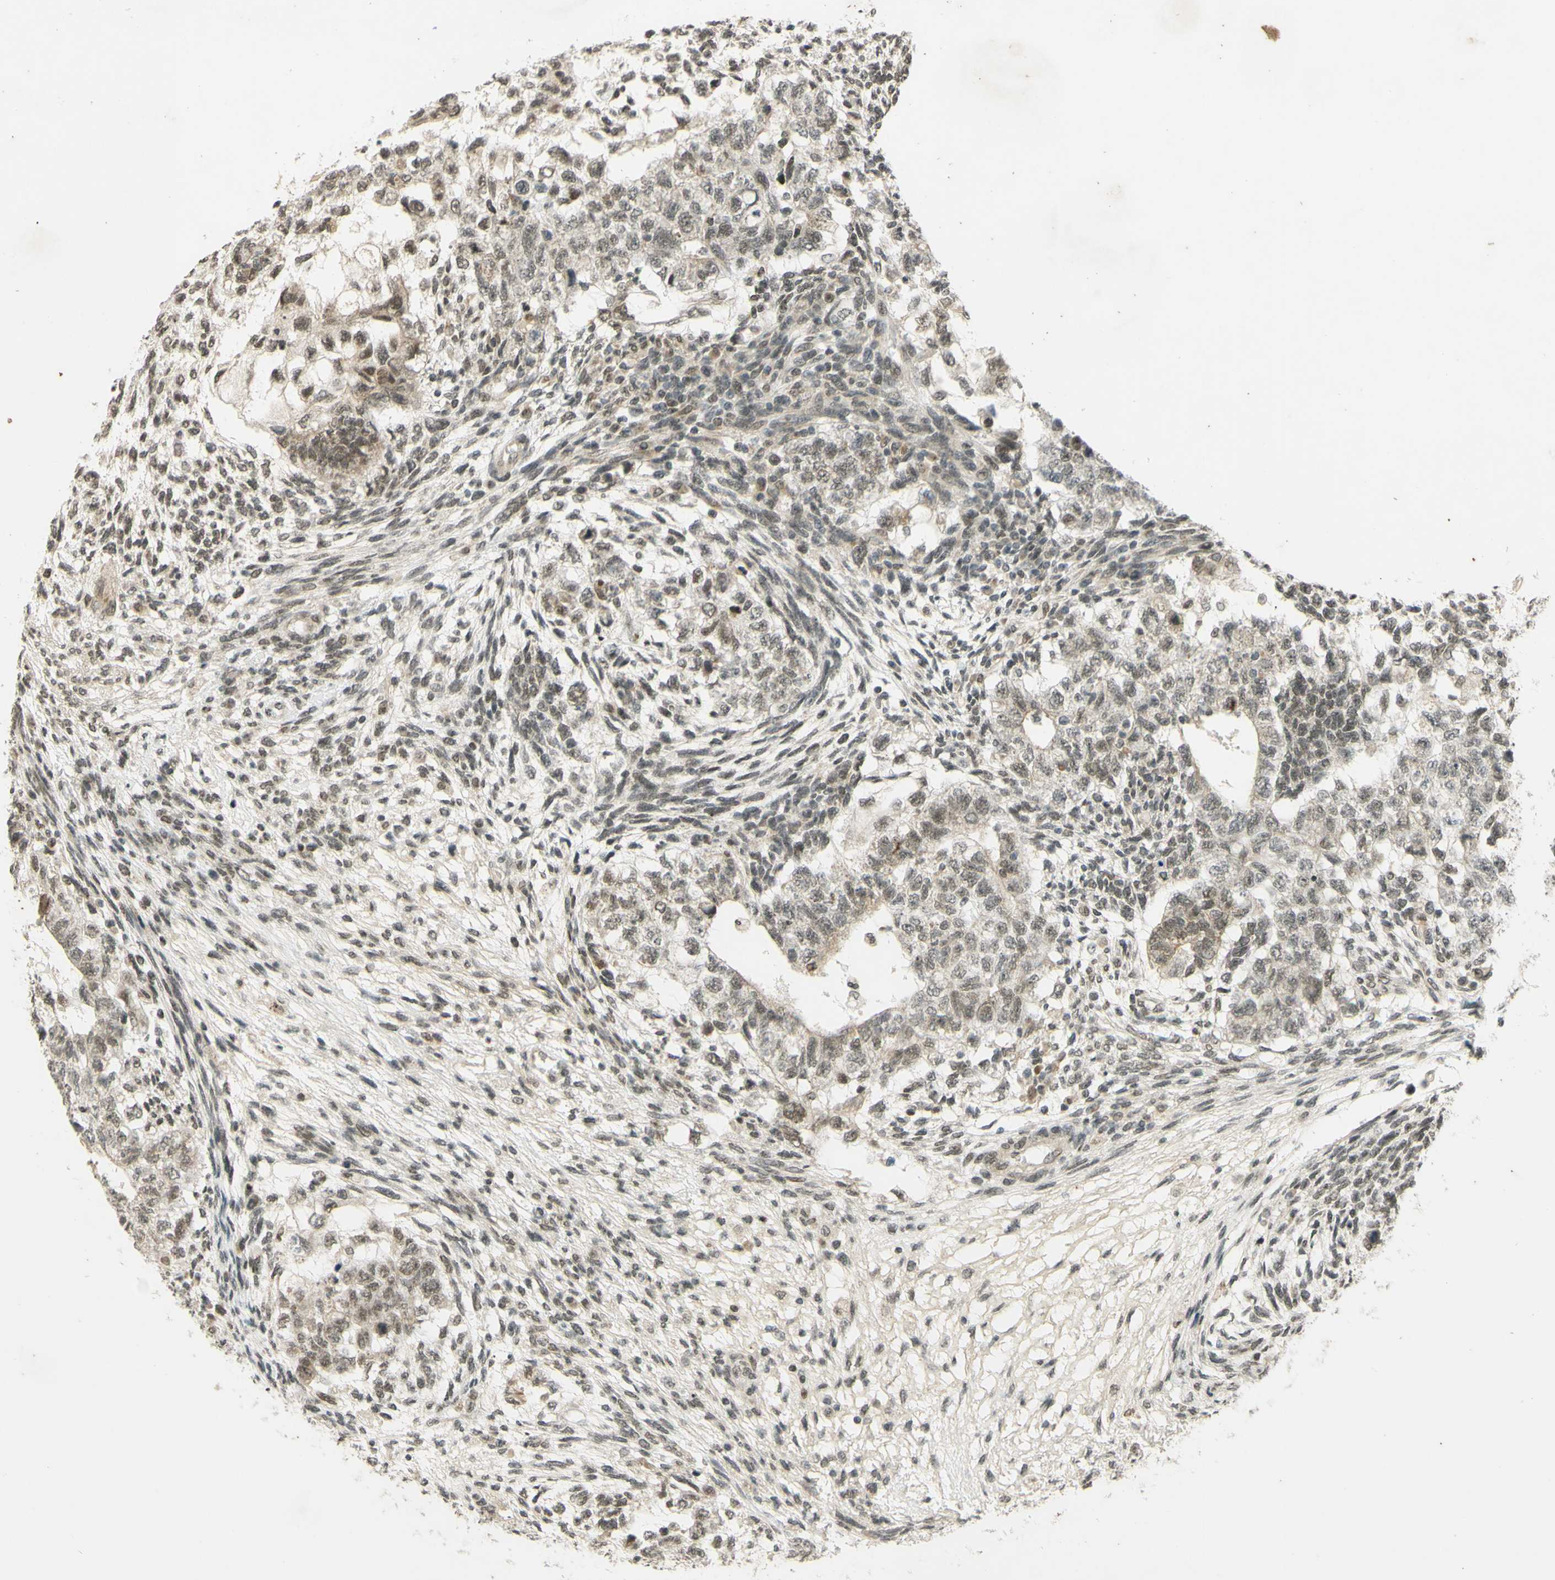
{"staining": {"intensity": "weak", "quantity": ">75%", "location": "nuclear"}, "tissue": "testis cancer", "cell_type": "Tumor cells", "image_type": "cancer", "snomed": [{"axis": "morphology", "description": "Normal tissue, NOS"}, {"axis": "morphology", "description": "Carcinoma, Embryonal, NOS"}, {"axis": "topography", "description": "Testis"}], "caption": "Brown immunohistochemical staining in embryonal carcinoma (testis) exhibits weak nuclear positivity in approximately >75% of tumor cells. Immunohistochemistry stains the protein in brown and the nuclei are stained blue.", "gene": "SMARCB1", "patient": {"sex": "male", "age": 36}}